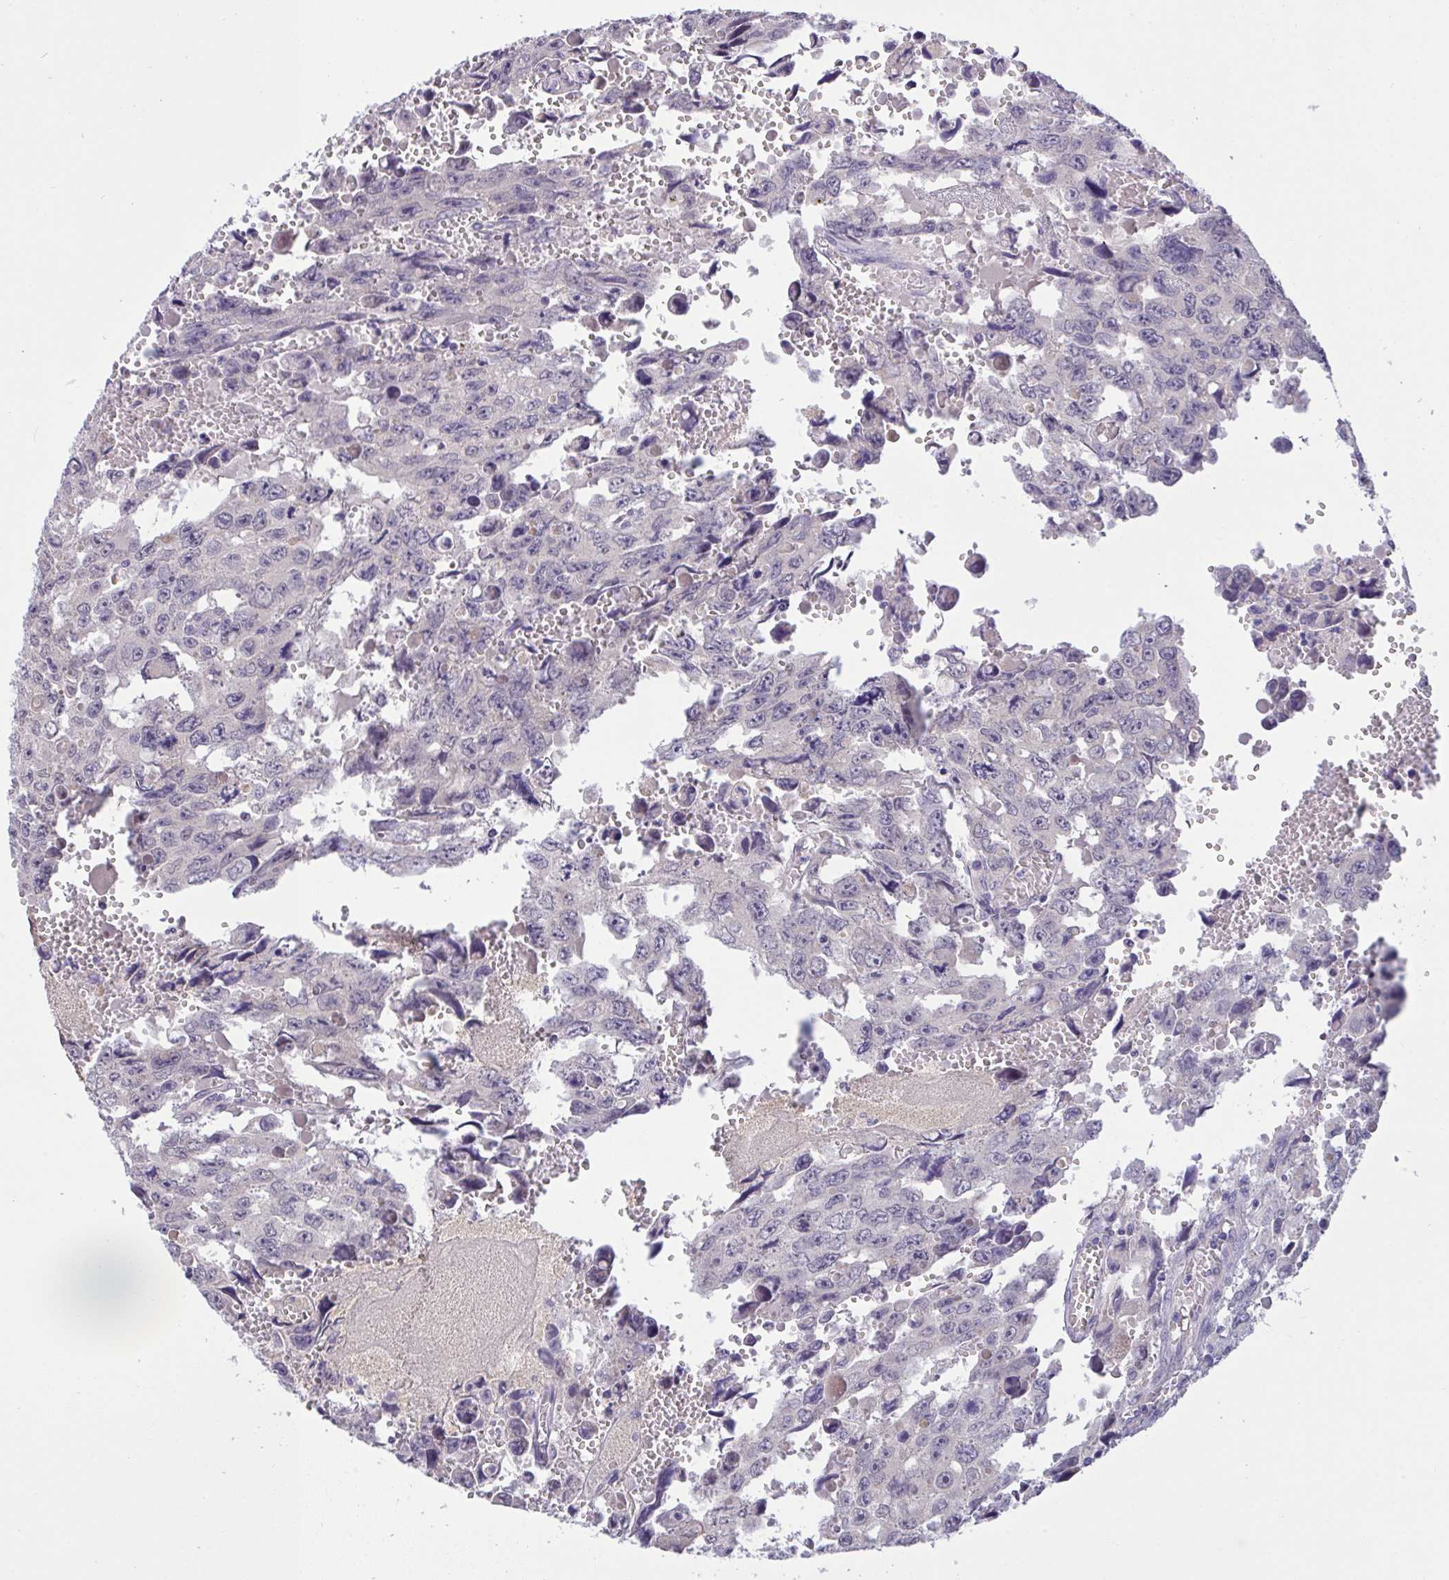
{"staining": {"intensity": "negative", "quantity": "none", "location": "none"}, "tissue": "testis cancer", "cell_type": "Tumor cells", "image_type": "cancer", "snomed": [{"axis": "morphology", "description": "Seminoma, NOS"}, {"axis": "topography", "description": "Testis"}], "caption": "Tumor cells are negative for brown protein staining in testis cancer.", "gene": "TMEM41A", "patient": {"sex": "male", "age": 26}}